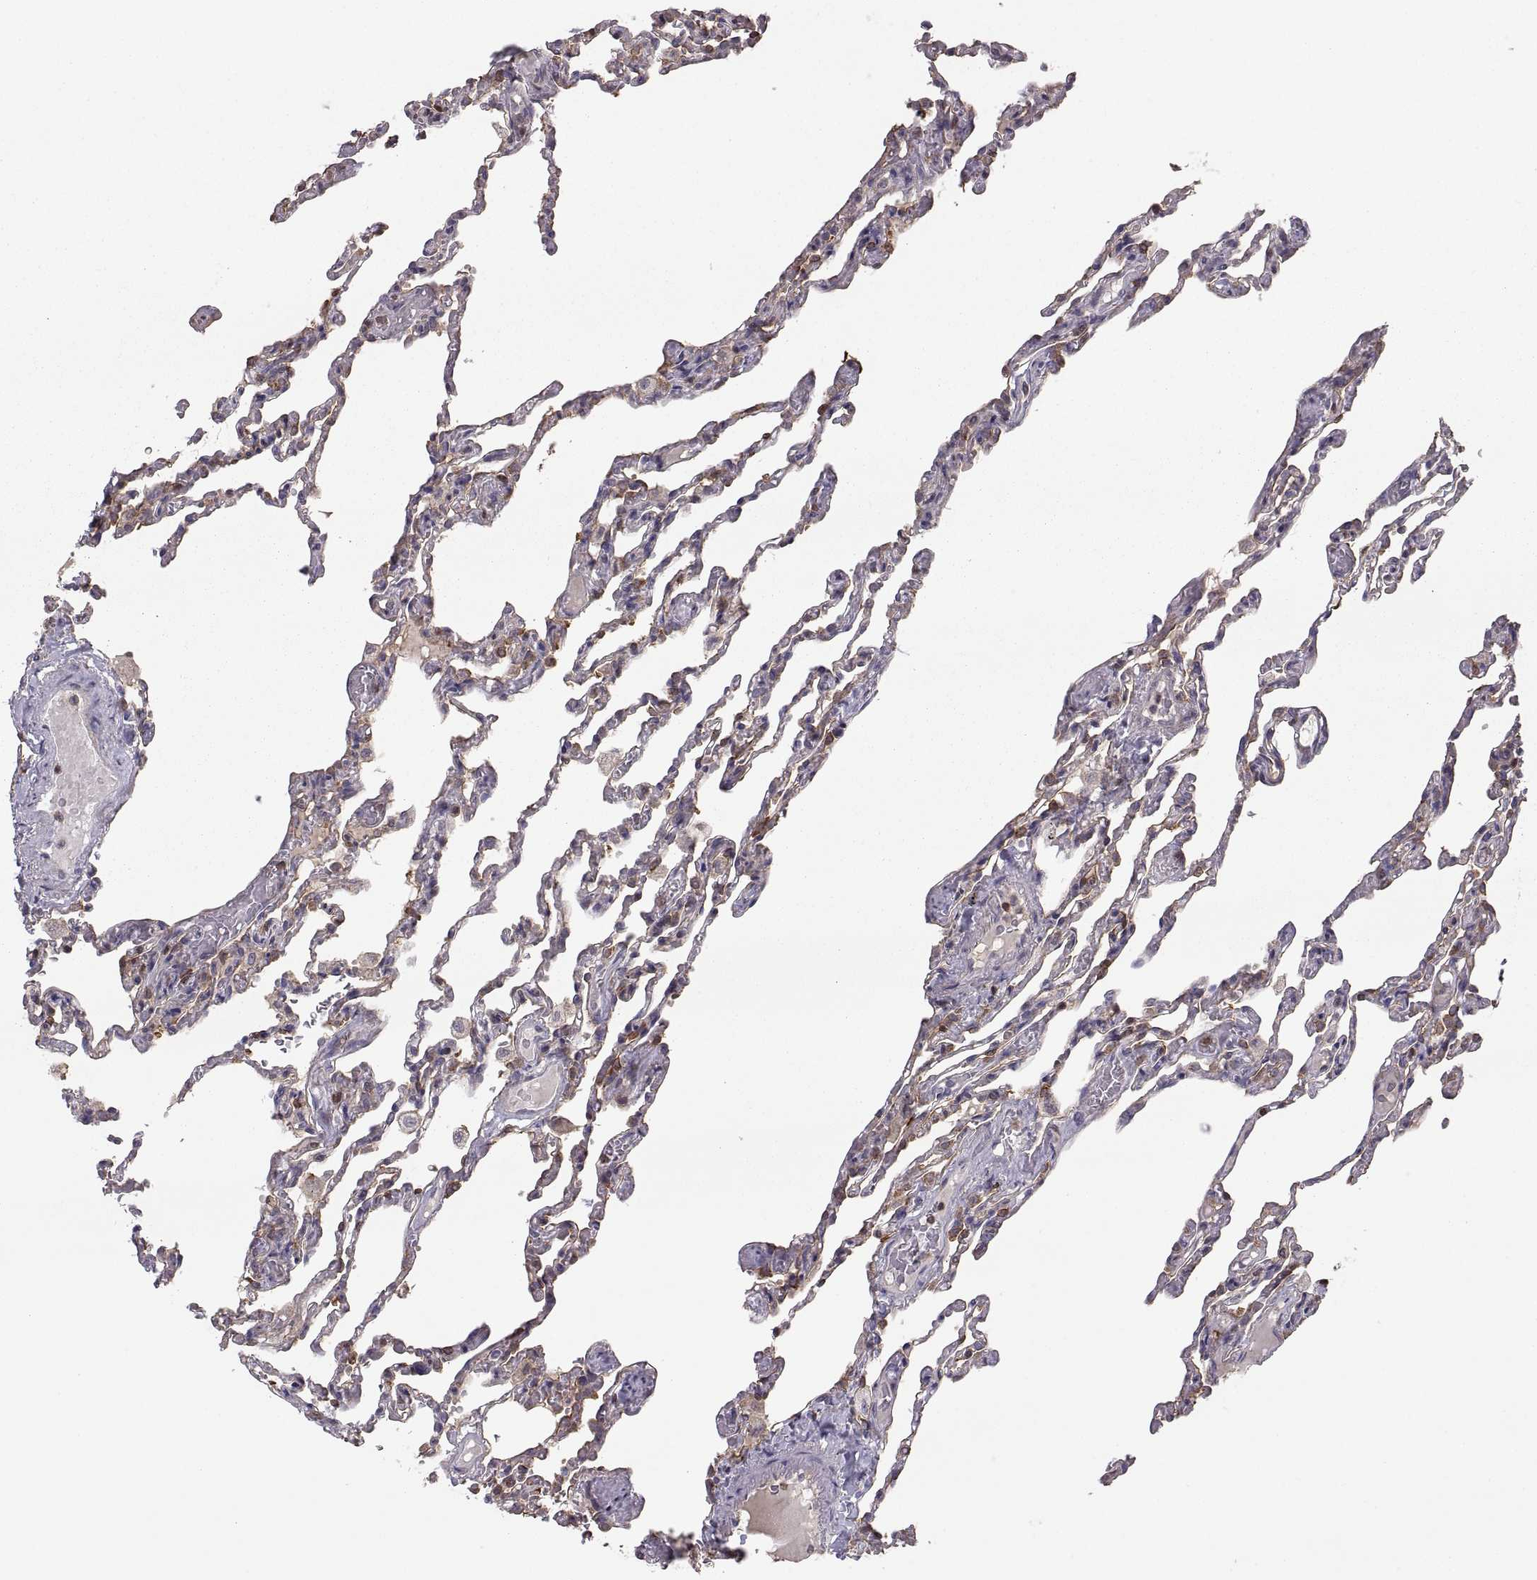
{"staining": {"intensity": "moderate", "quantity": "<25%", "location": "cytoplasmic/membranous"}, "tissue": "lung", "cell_type": "Alveolar cells", "image_type": "normal", "snomed": [{"axis": "morphology", "description": "Normal tissue, NOS"}, {"axis": "topography", "description": "Lung"}], "caption": "The micrograph demonstrates staining of normal lung, revealing moderate cytoplasmic/membranous protein staining (brown color) within alveolar cells.", "gene": "EZR", "patient": {"sex": "female", "age": 43}}